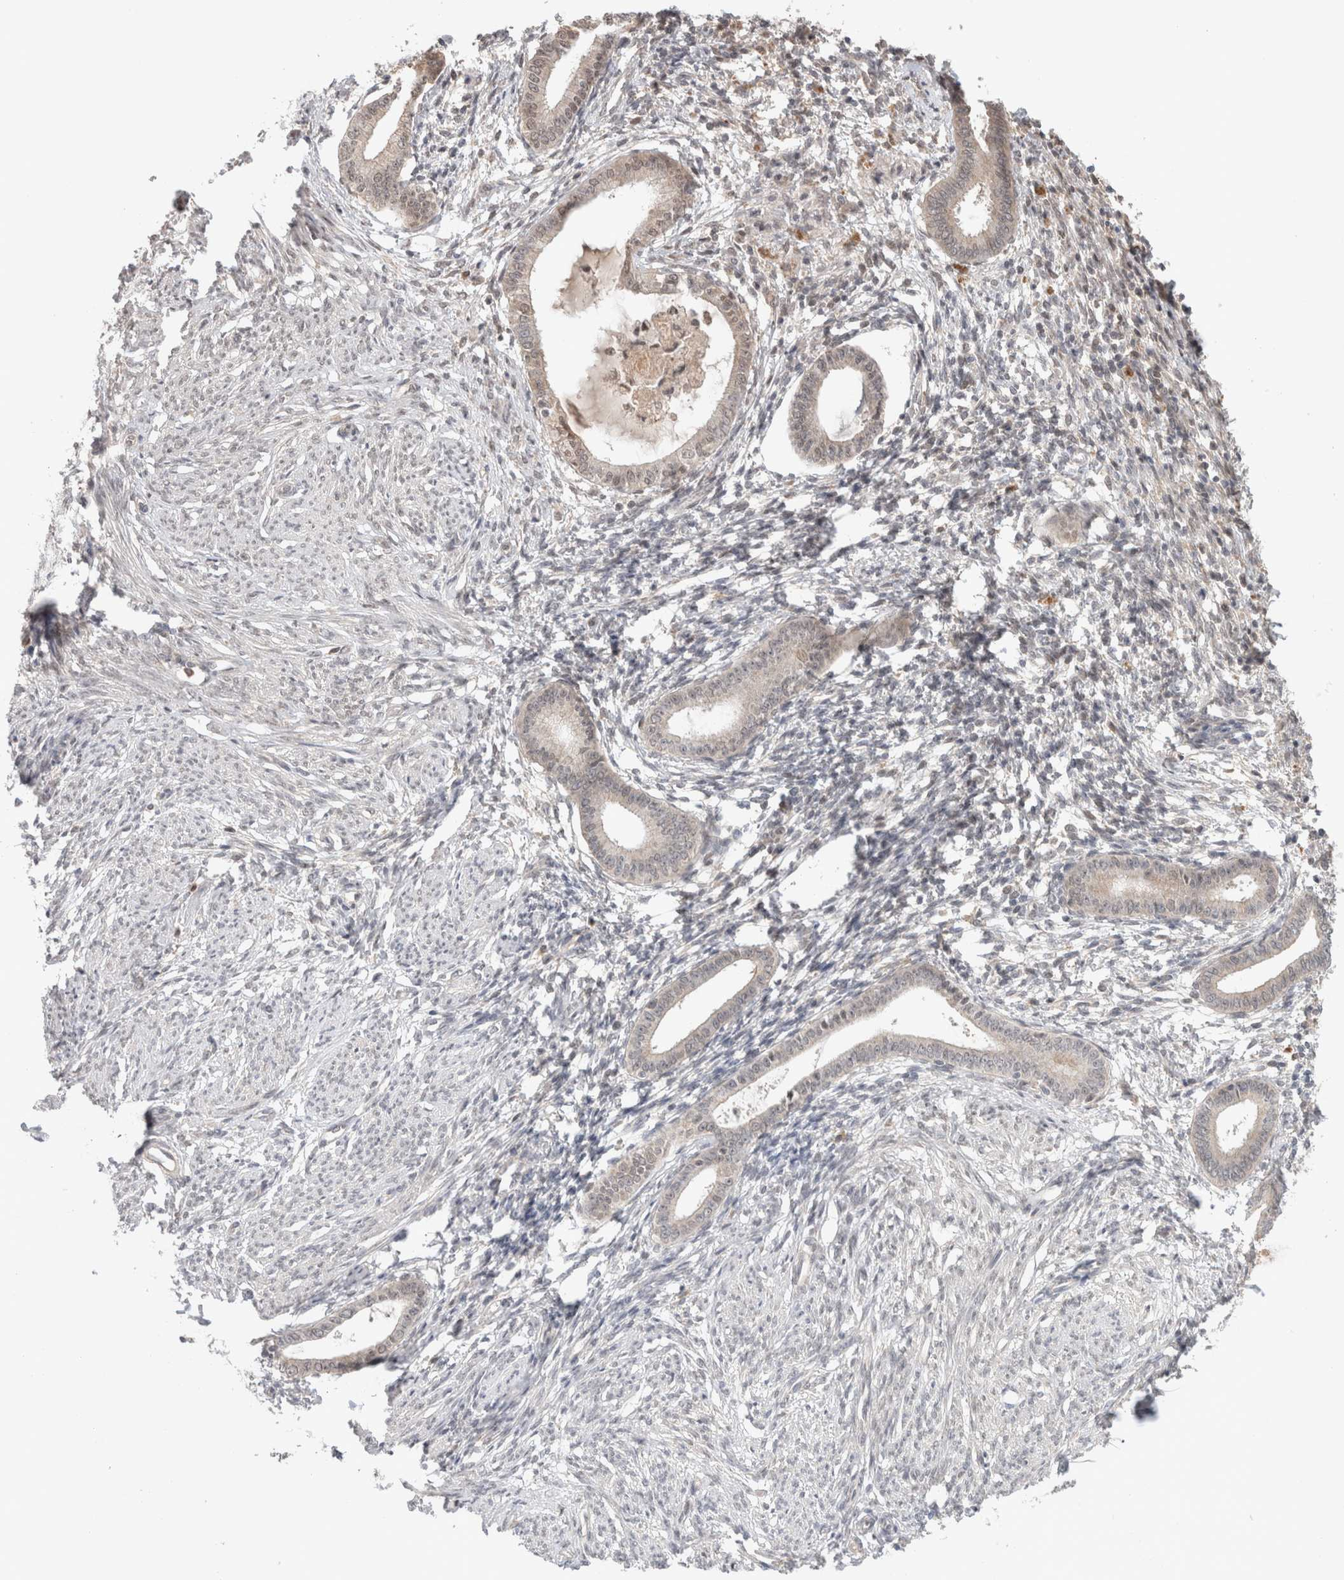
{"staining": {"intensity": "negative", "quantity": "none", "location": "none"}, "tissue": "endometrium", "cell_type": "Cells in endometrial stroma", "image_type": "normal", "snomed": [{"axis": "morphology", "description": "Normal tissue, NOS"}, {"axis": "topography", "description": "Endometrium"}], "caption": "The image exhibits no staining of cells in endometrial stroma in benign endometrium.", "gene": "SYDE2", "patient": {"sex": "female", "age": 56}}